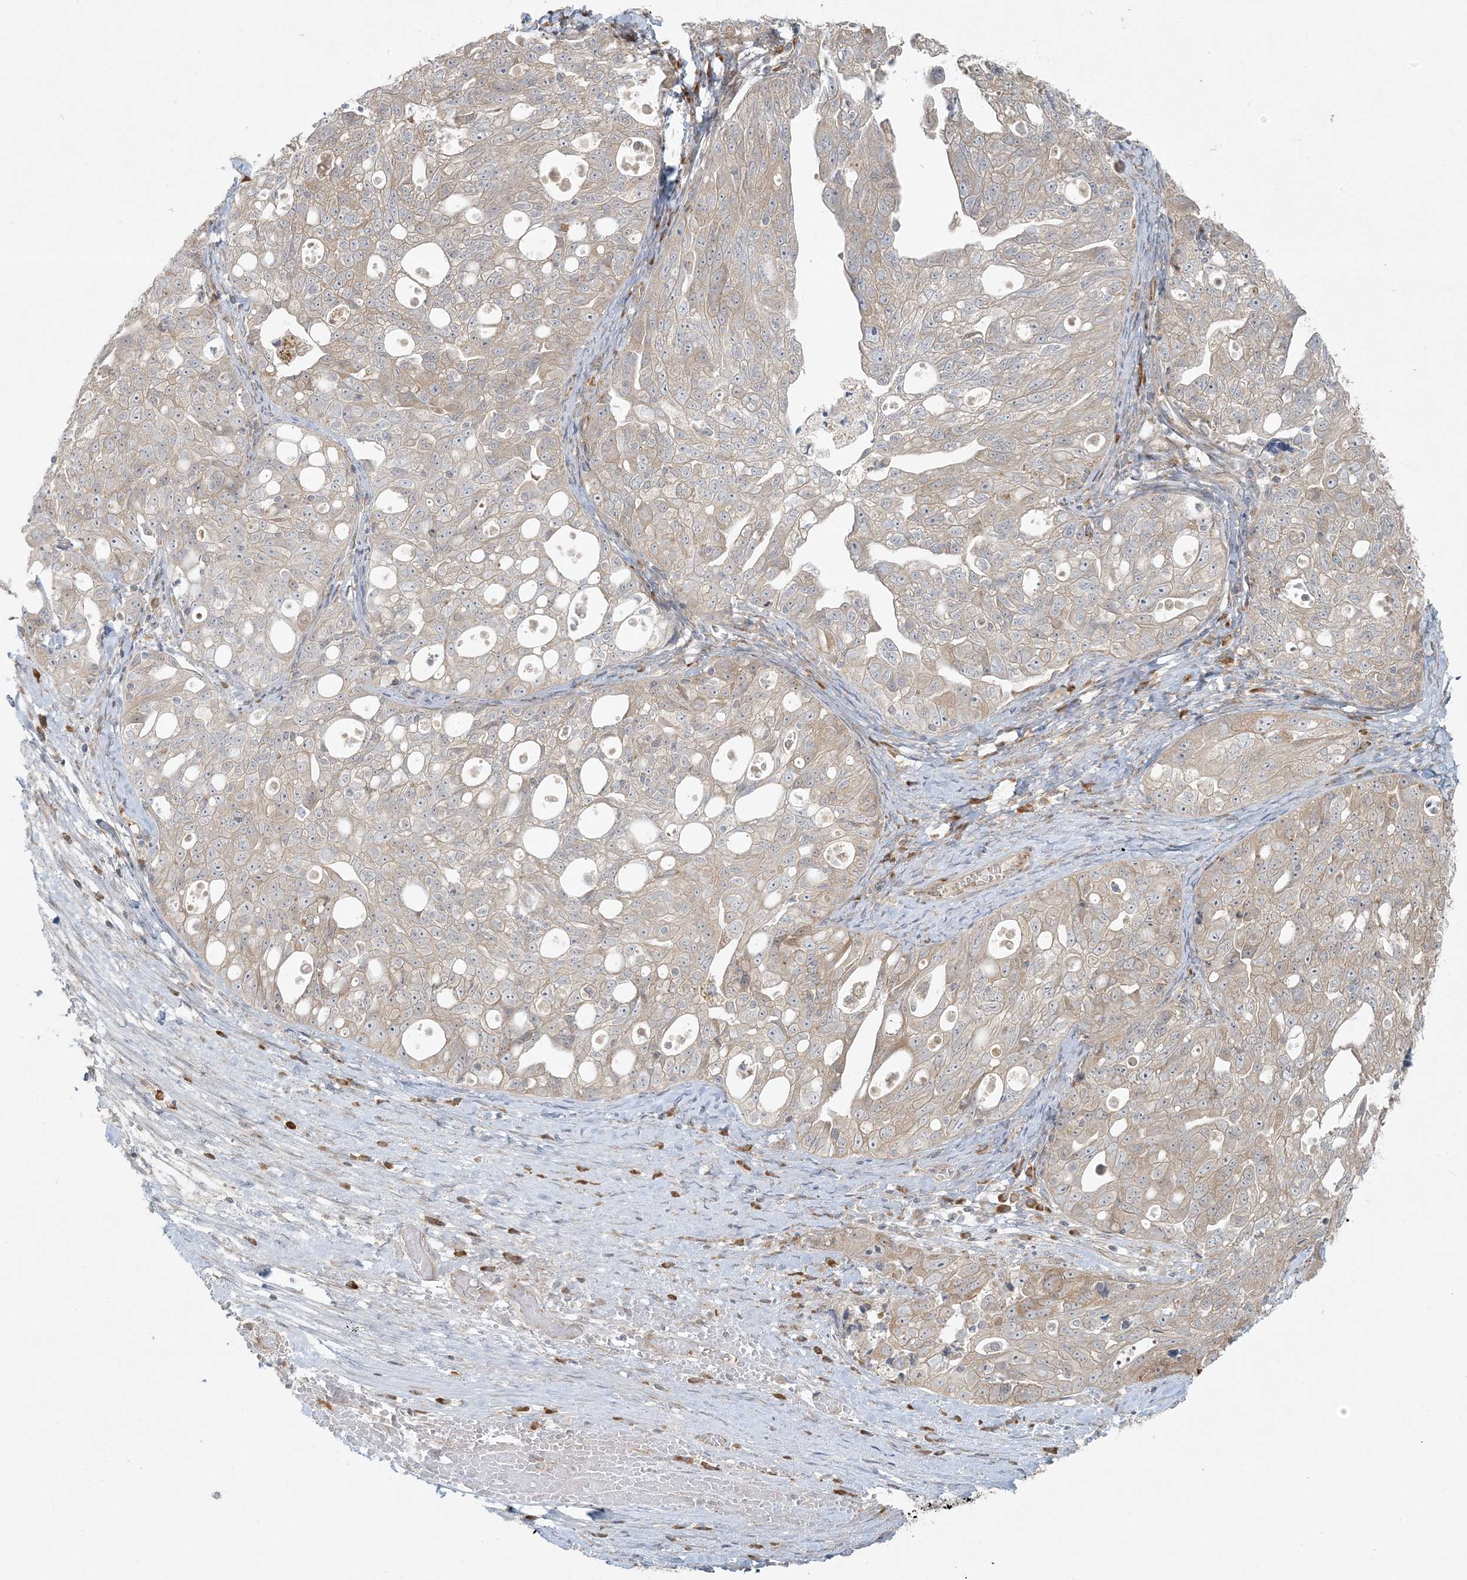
{"staining": {"intensity": "weak", "quantity": ">75%", "location": "cytoplasmic/membranous"}, "tissue": "ovarian cancer", "cell_type": "Tumor cells", "image_type": "cancer", "snomed": [{"axis": "morphology", "description": "Carcinoma, NOS"}, {"axis": "morphology", "description": "Cystadenocarcinoma, serous, NOS"}, {"axis": "topography", "description": "Ovary"}], "caption": "Brown immunohistochemical staining in human ovarian cancer shows weak cytoplasmic/membranous staining in approximately >75% of tumor cells.", "gene": "ZNF263", "patient": {"sex": "female", "age": 69}}